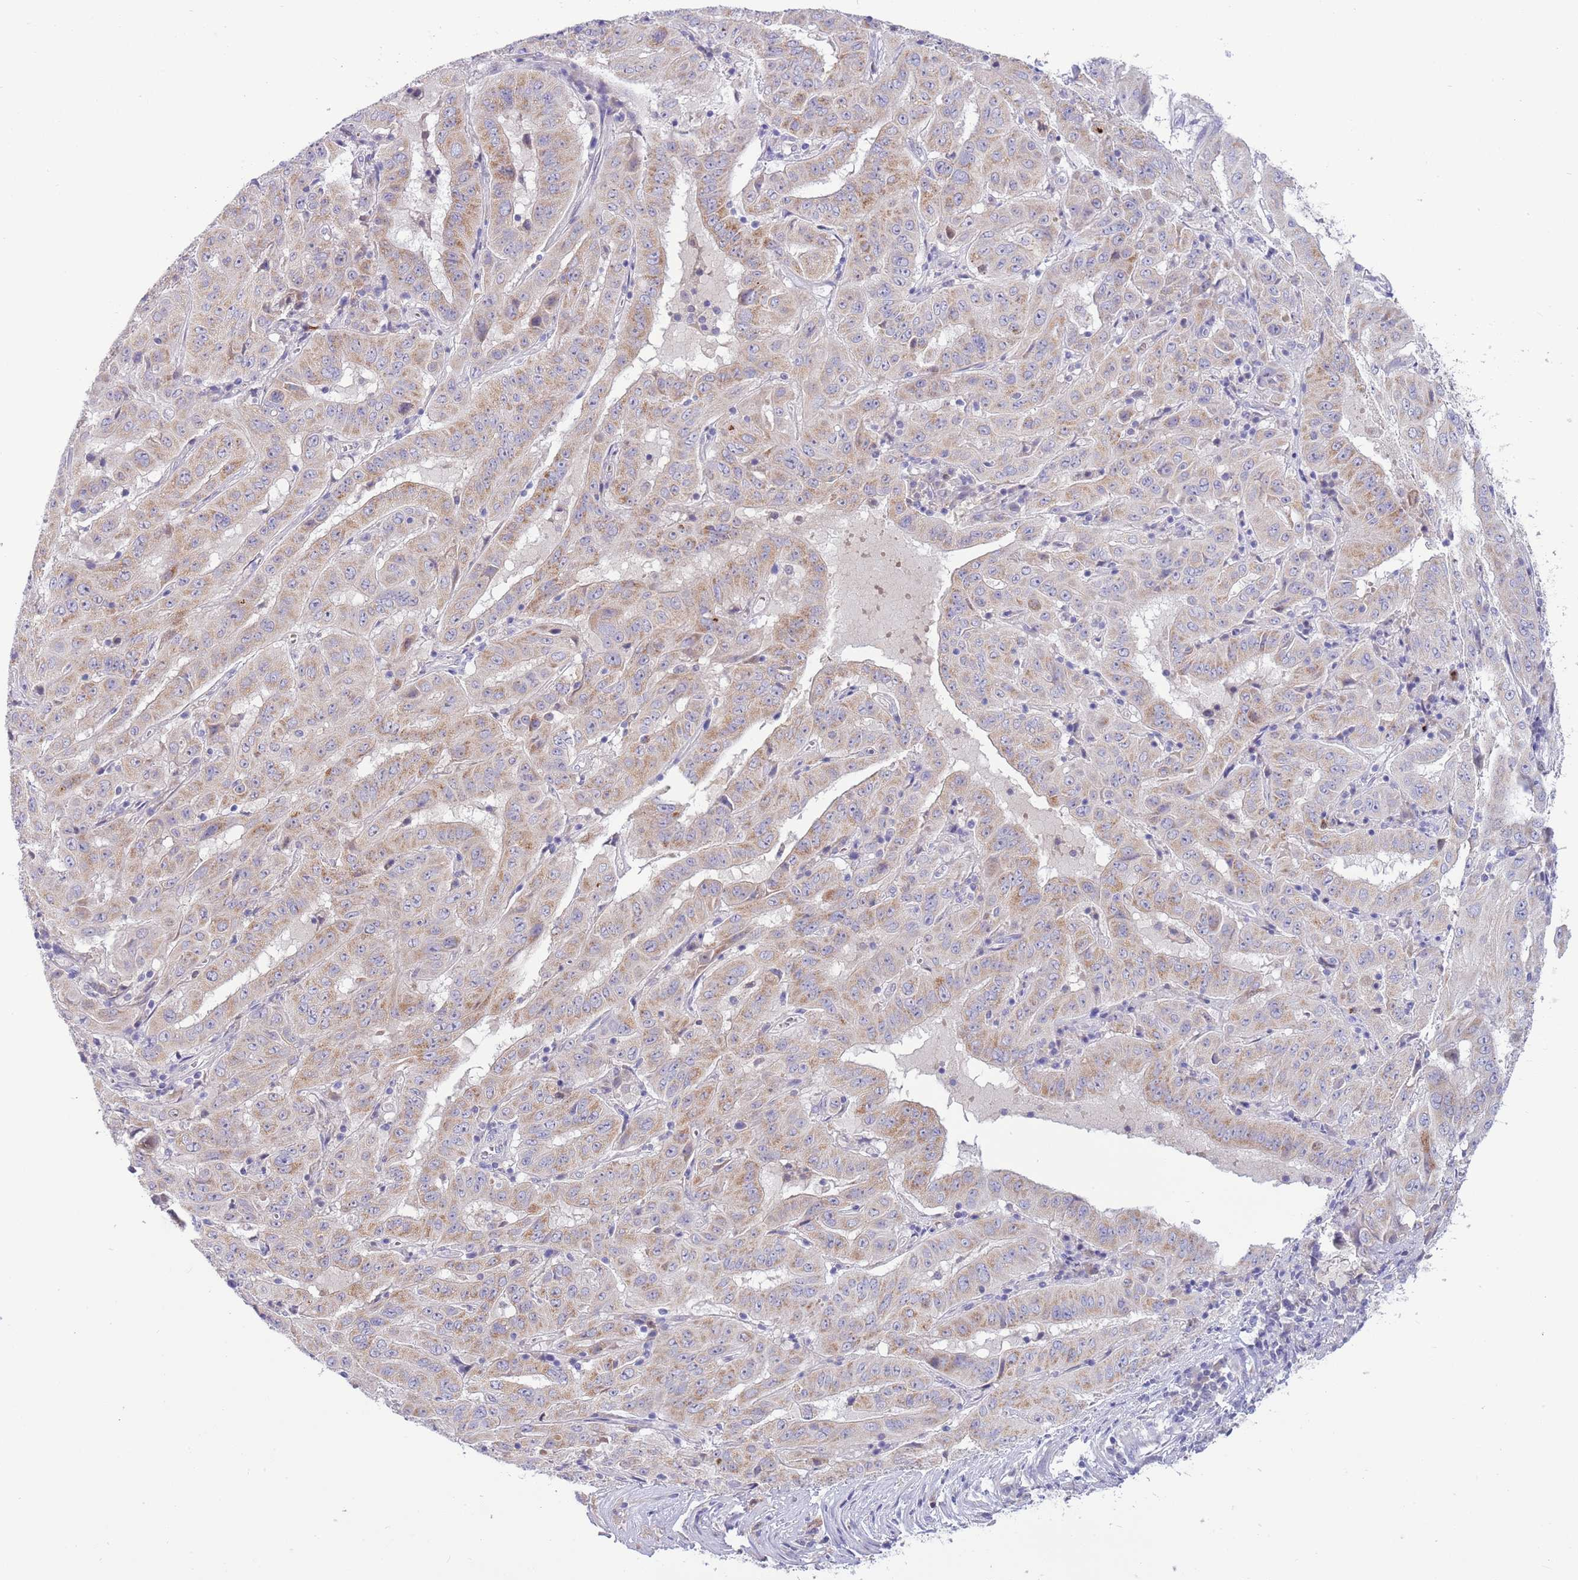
{"staining": {"intensity": "moderate", "quantity": "25%-75%", "location": "cytoplasmic/membranous"}, "tissue": "pancreatic cancer", "cell_type": "Tumor cells", "image_type": "cancer", "snomed": [{"axis": "morphology", "description": "Adenocarcinoma, NOS"}, {"axis": "topography", "description": "Pancreas"}], "caption": "Protein expression analysis of pancreatic cancer shows moderate cytoplasmic/membranous staining in about 25%-75% of tumor cells.", "gene": "DDHD1", "patient": {"sex": "male", "age": 63}}